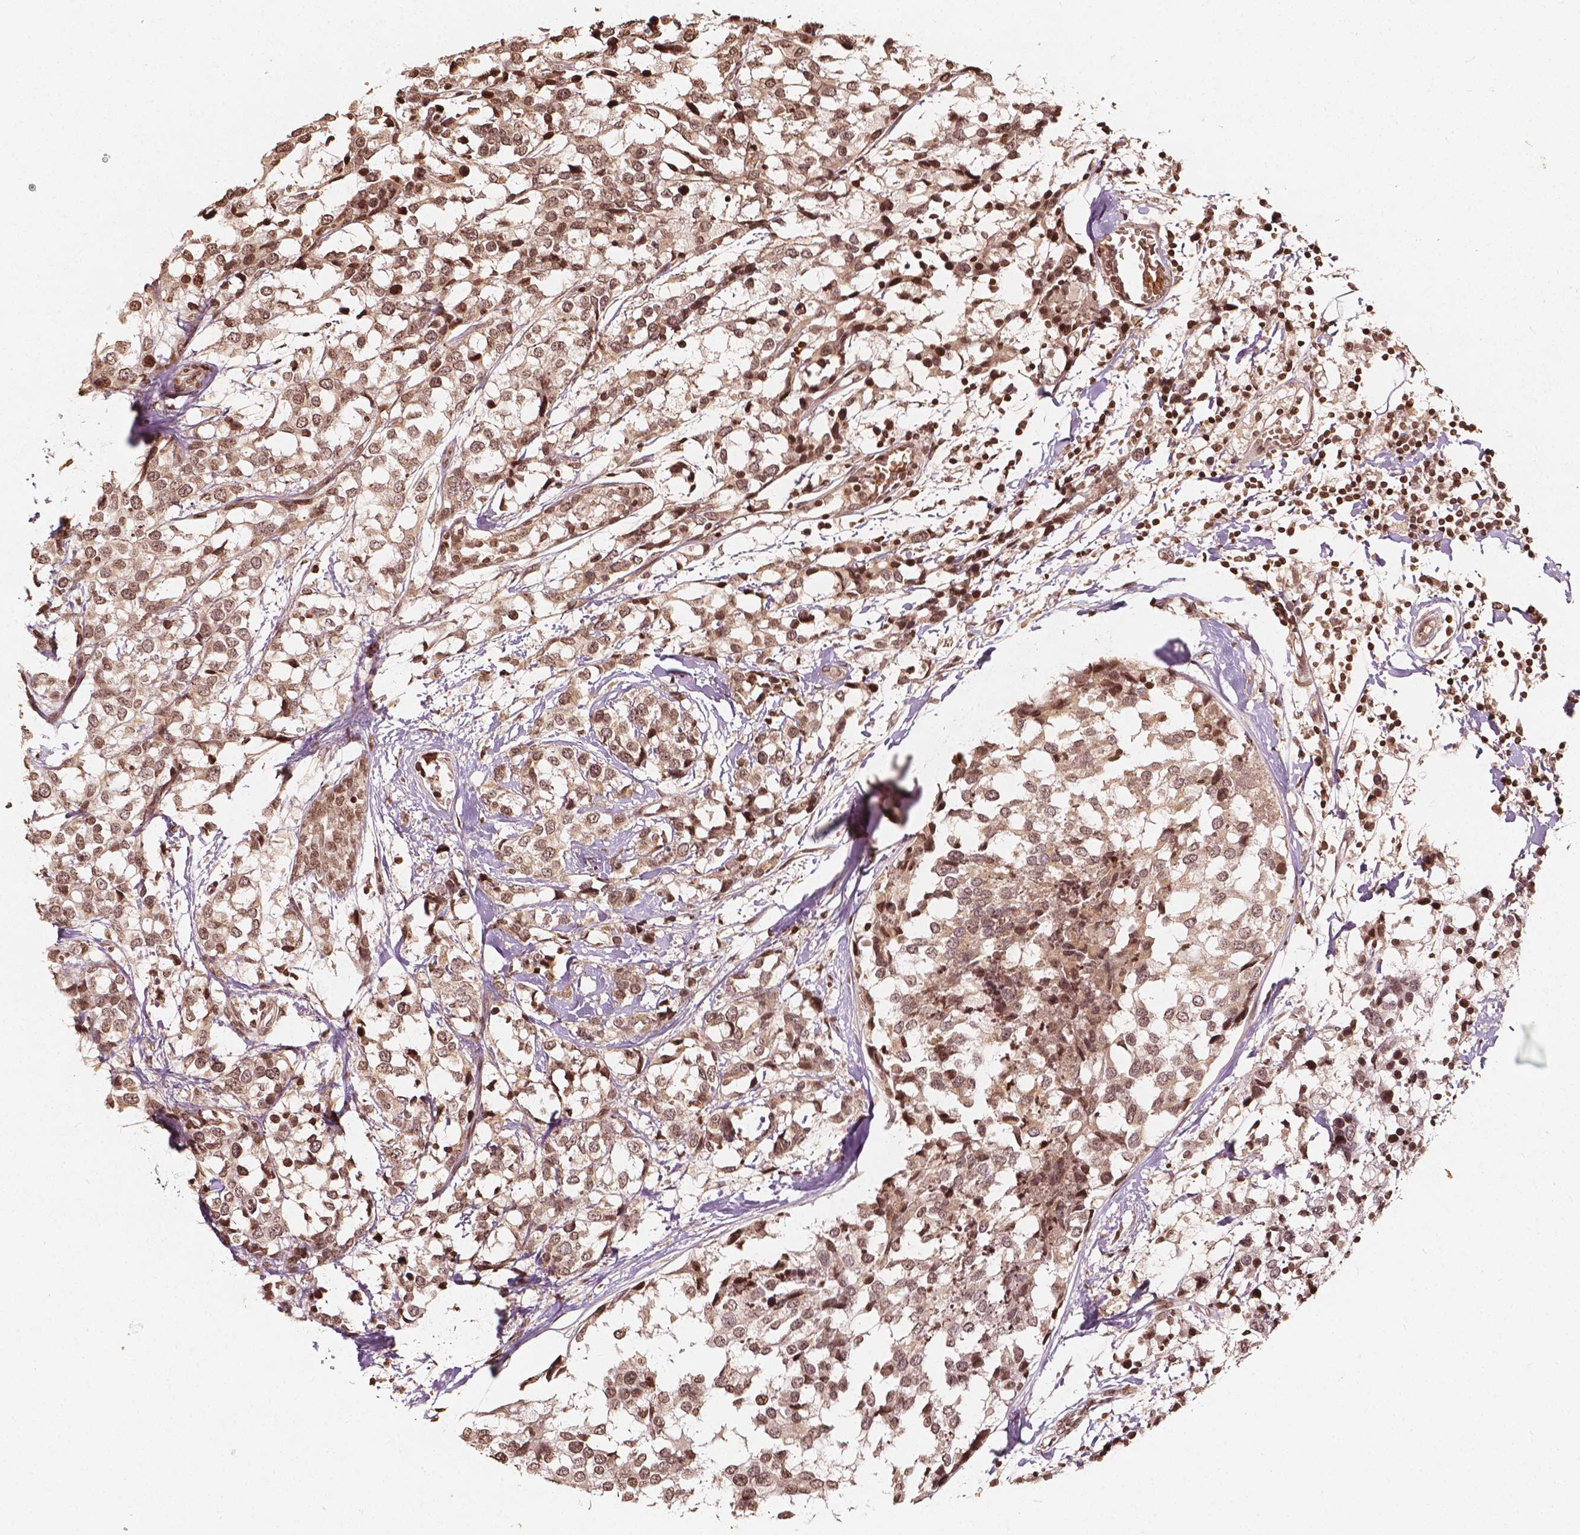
{"staining": {"intensity": "moderate", "quantity": ">75%", "location": "cytoplasmic/membranous,nuclear"}, "tissue": "breast cancer", "cell_type": "Tumor cells", "image_type": "cancer", "snomed": [{"axis": "morphology", "description": "Lobular carcinoma"}, {"axis": "topography", "description": "Breast"}], "caption": "This is an image of IHC staining of breast cancer, which shows moderate staining in the cytoplasmic/membranous and nuclear of tumor cells.", "gene": "H3C14", "patient": {"sex": "female", "age": 59}}